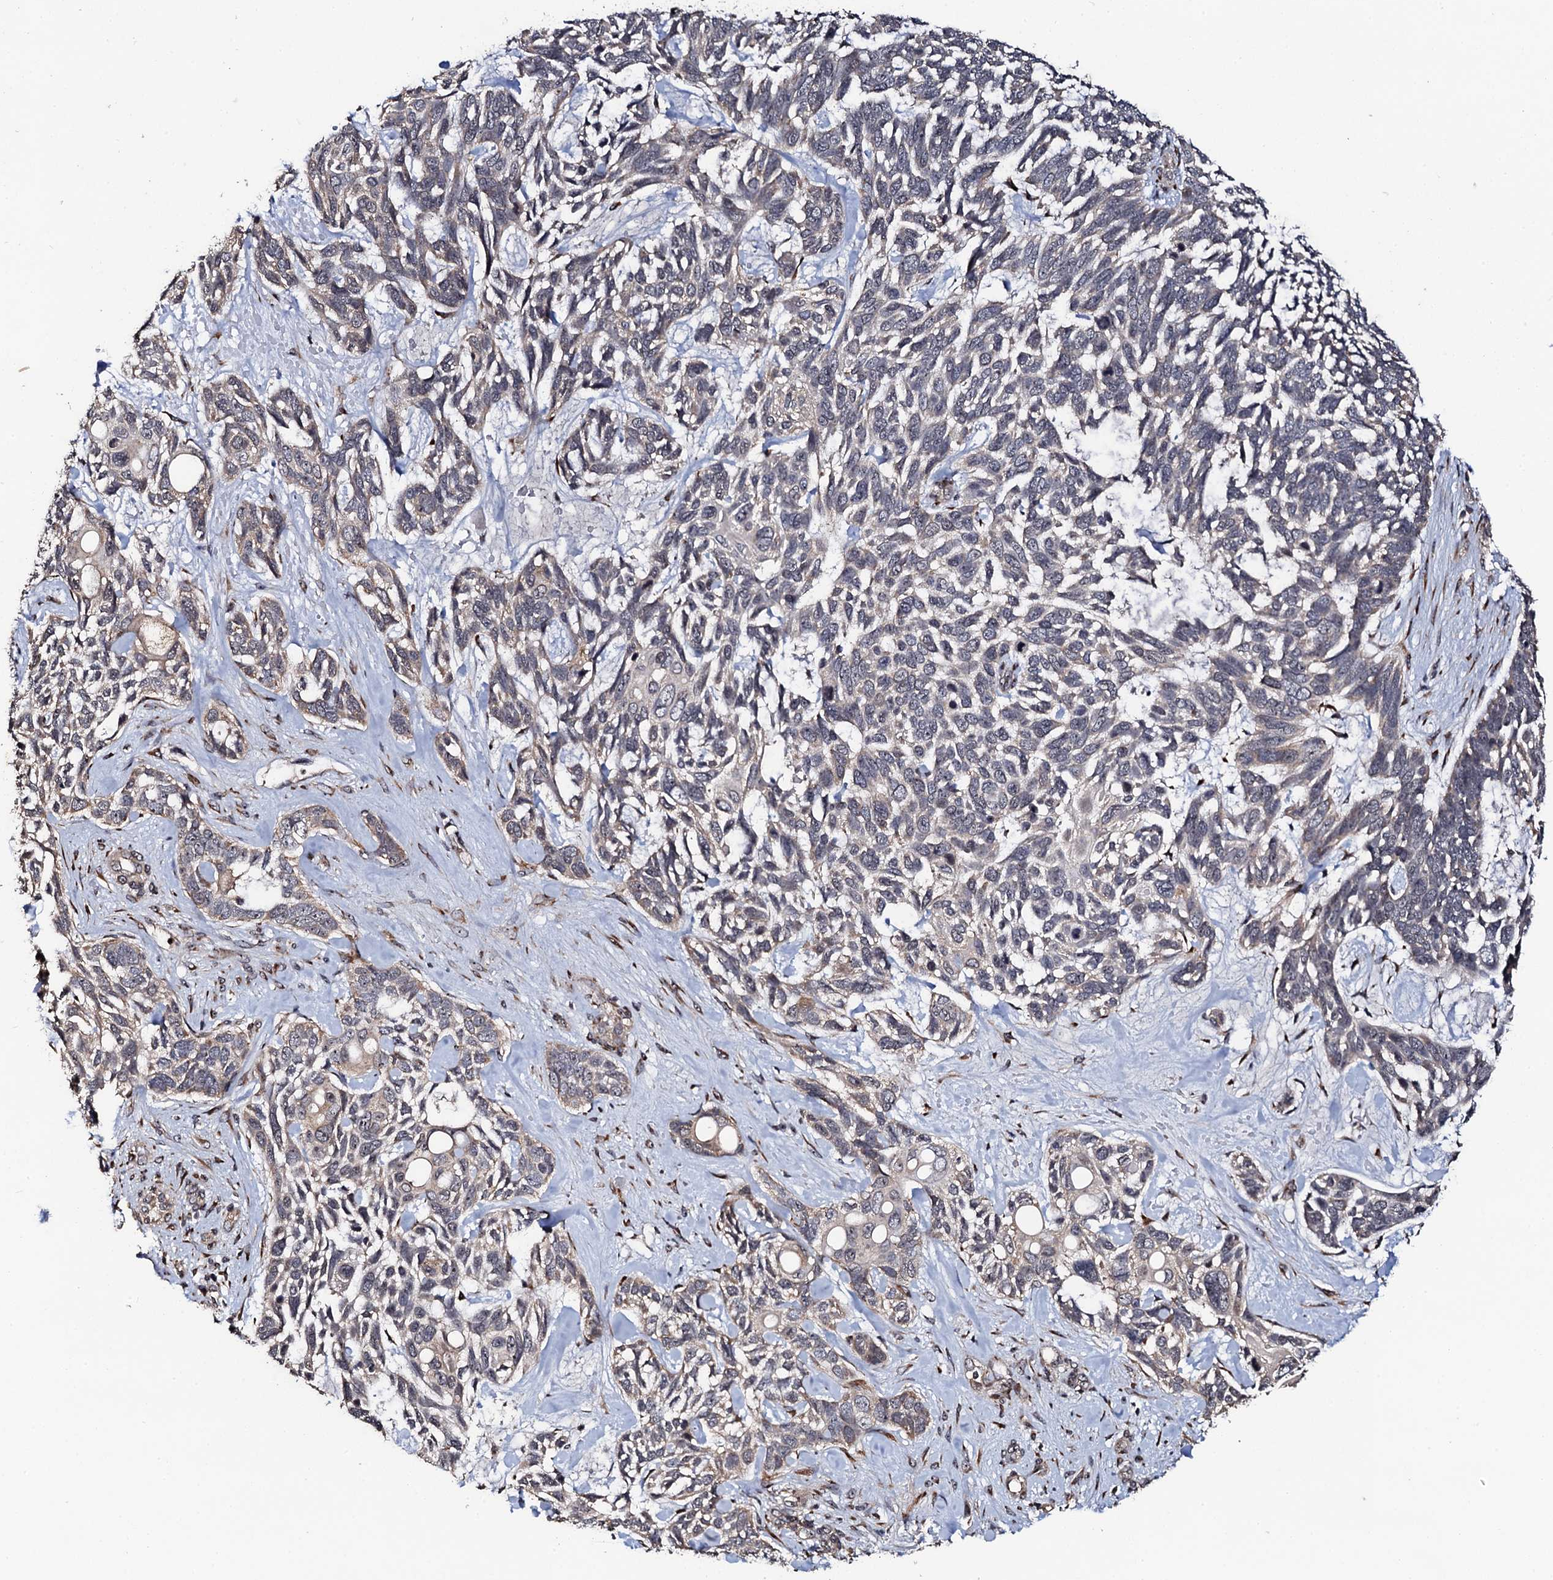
{"staining": {"intensity": "weak", "quantity": "<25%", "location": "cytoplasmic/membranous"}, "tissue": "skin cancer", "cell_type": "Tumor cells", "image_type": "cancer", "snomed": [{"axis": "morphology", "description": "Basal cell carcinoma"}, {"axis": "topography", "description": "Skin"}], "caption": "A photomicrograph of human skin cancer is negative for staining in tumor cells.", "gene": "FAM111A", "patient": {"sex": "male", "age": 88}}